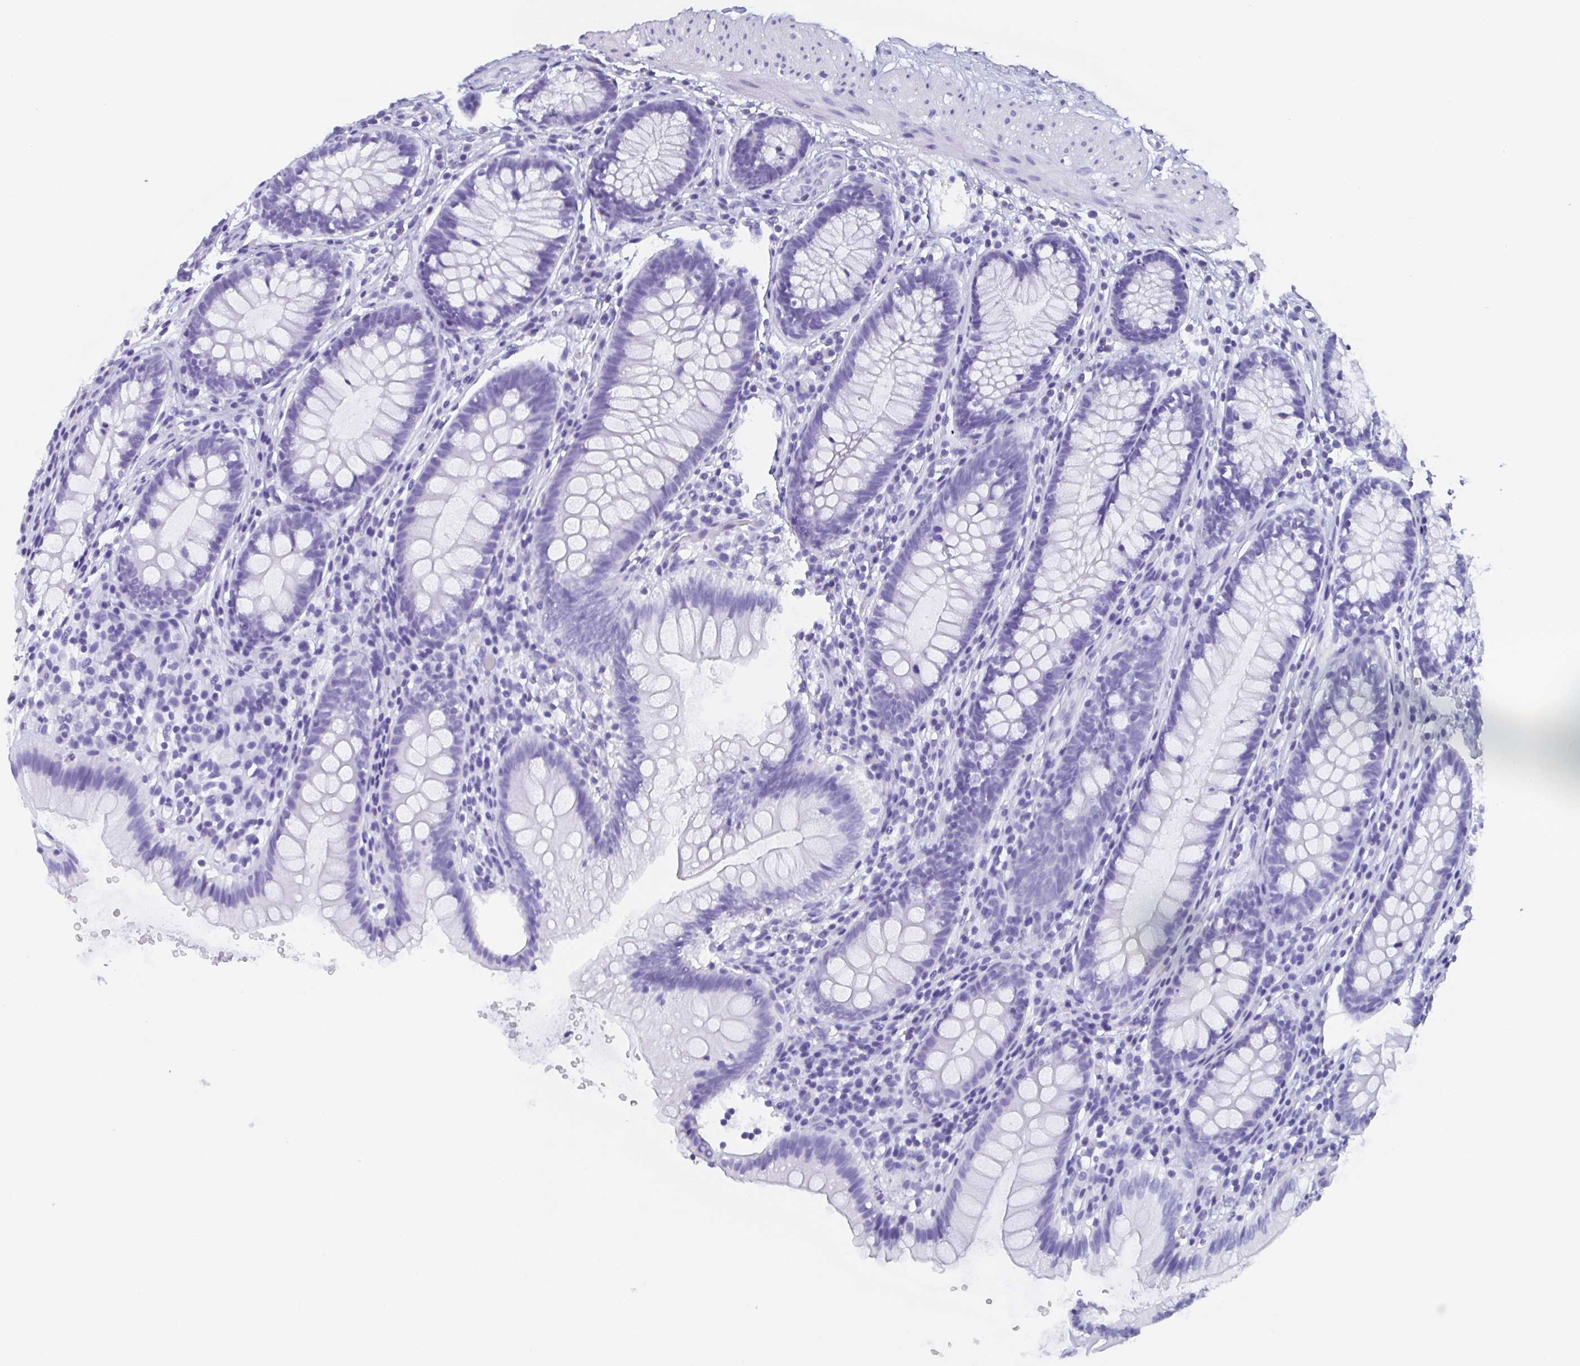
{"staining": {"intensity": "negative", "quantity": "none", "location": "none"}, "tissue": "colon", "cell_type": "Glandular cells", "image_type": "normal", "snomed": [{"axis": "morphology", "description": "Normal tissue, NOS"}, {"axis": "morphology", "description": "Adenoma, NOS"}, {"axis": "topography", "description": "Soft tissue"}, {"axis": "topography", "description": "Colon"}], "caption": "Immunohistochemistry micrograph of unremarkable human colon stained for a protein (brown), which reveals no expression in glandular cells. The staining was performed using DAB to visualize the protein expression in brown, while the nuclei were stained in blue with hematoxylin (Magnification: 20x).", "gene": "AGFG2", "patient": {"sex": "male", "age": 47}}